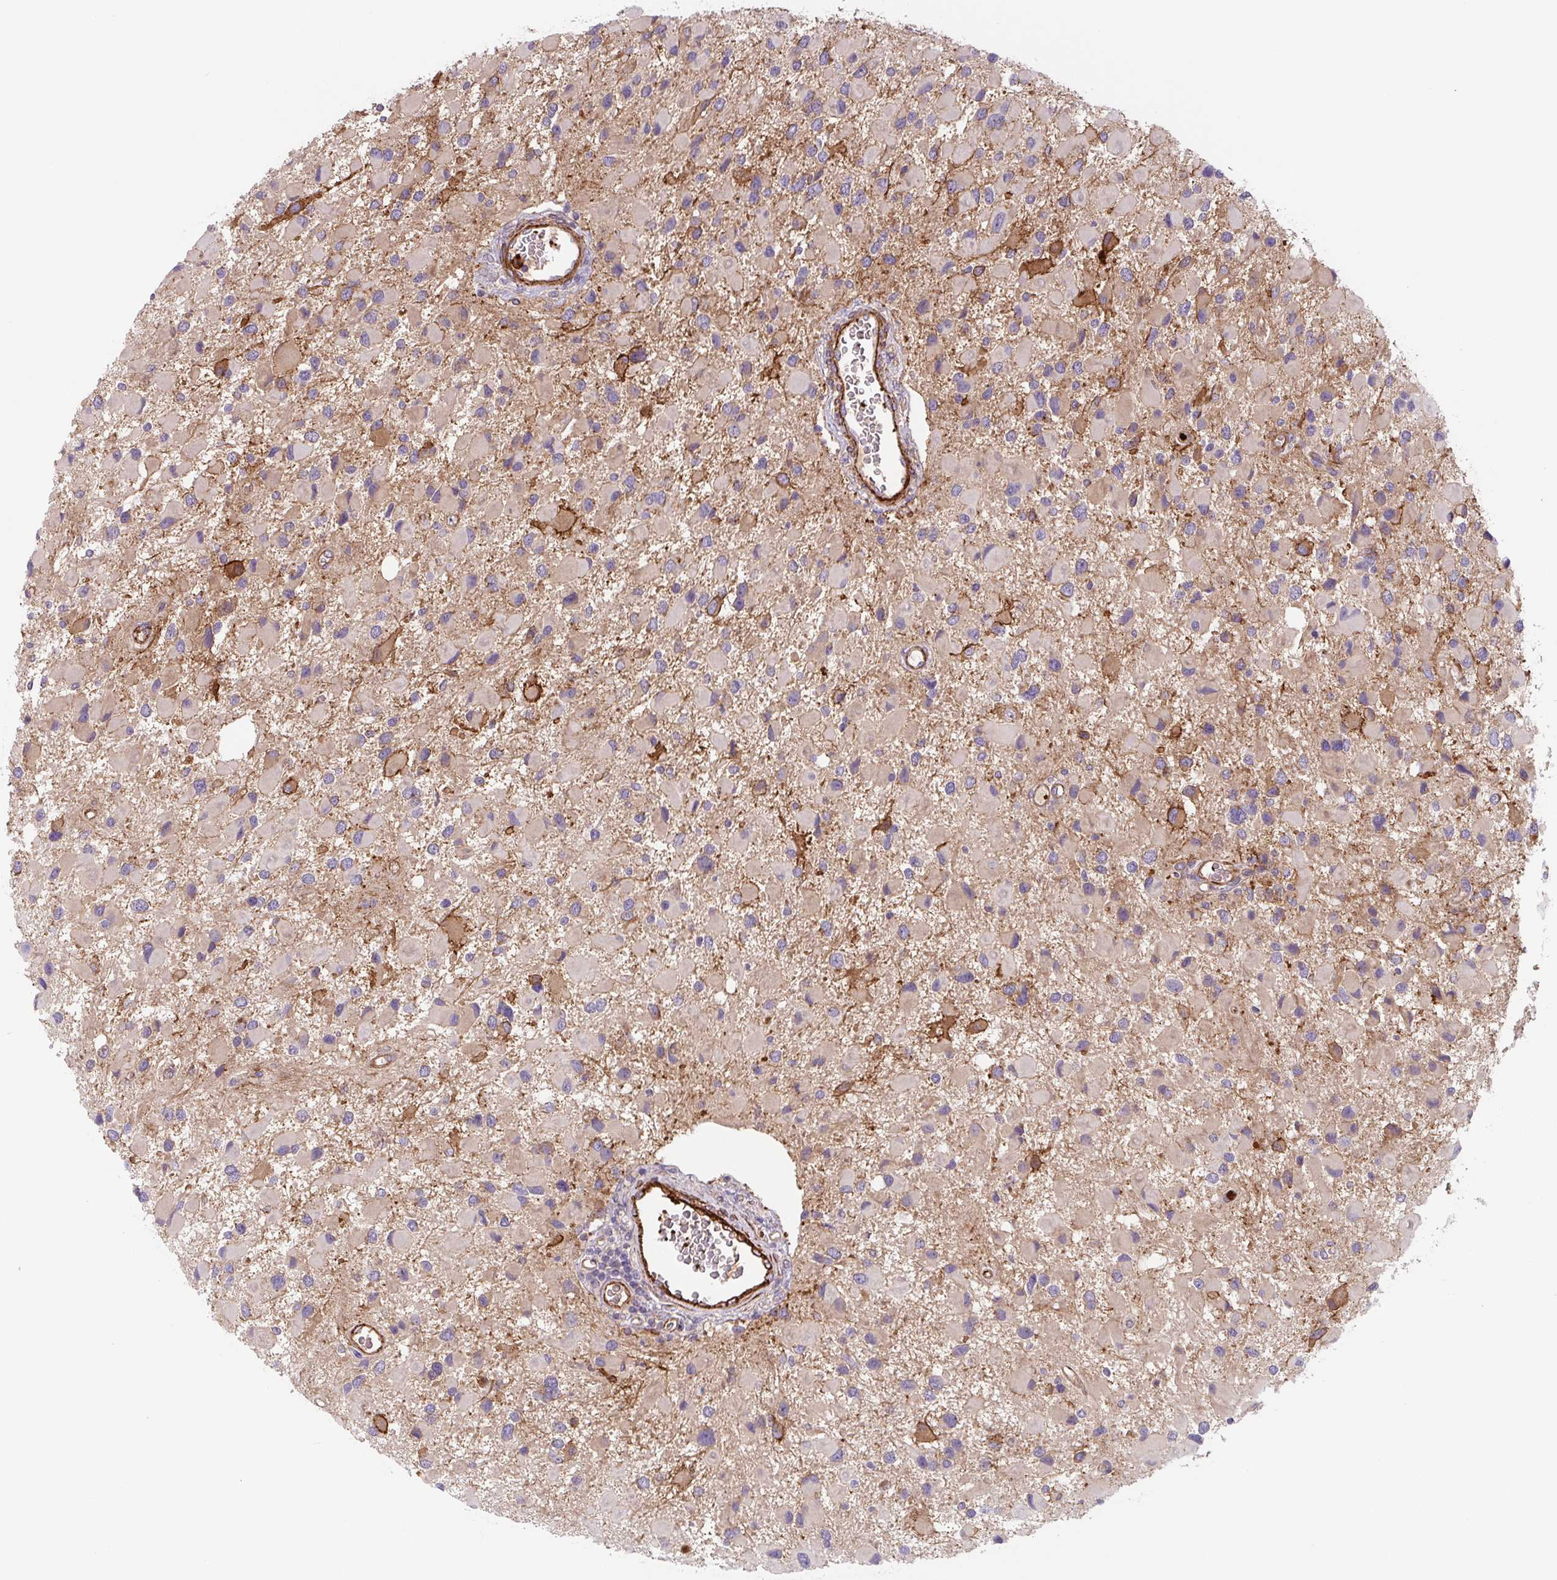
{"staining": {"intensity": "negative", "quantity": "none", "location": "none"}, "tissue": "glioma", "cell_type": "Tumor cells", "image_type": "cancer", "snomed": [{"axis": "morphology", "description": "Glioma, malignant, High grade"}, {"axis": "topography", "description": "Brain"}], "caption": "Immunohistochemistry (IHC) micrograph of neoplastic tissue: human glioma stained with DAB reveals no significant protein staining in tumor cells.", "gene": "DHFR2", "patient": {"sex": "male", "age": 53}}